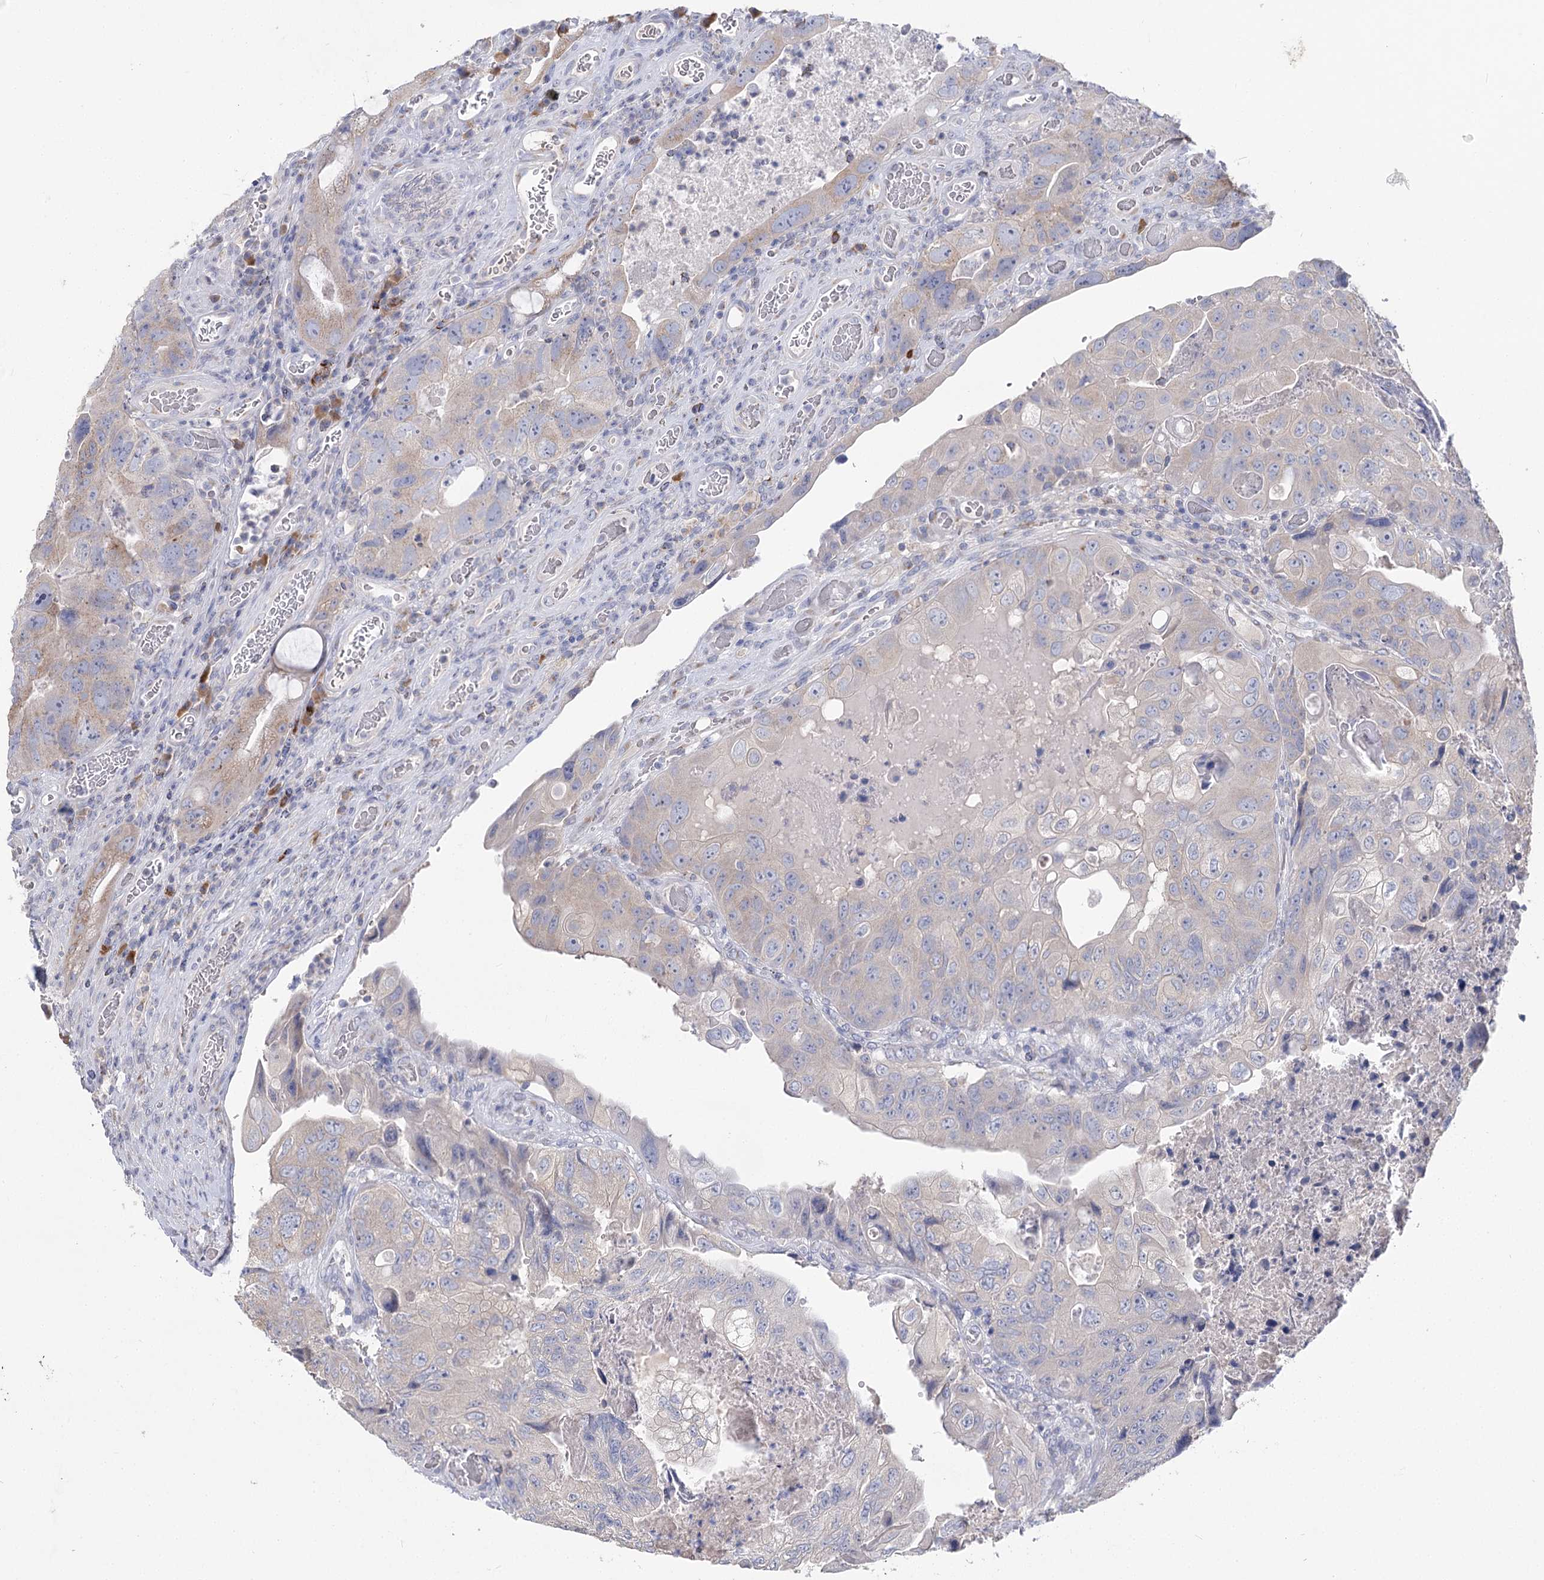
{"staining": {"intensity": "negative", "quantity": "none", "location": "none"}, "tissue": "colorectal cancer", "cell_type": "Tumor cells", "image_type": "cancer", "snomed": [{"axis": "morphology", "description": "Adenocarcinoma, NOS"}, {"axis": "topography", "description": "Rectum"}], "caption": "DAB immunohistochemical staining of colorectal adenocarcinoma exhibits no significant expression in tumor cells.", "gene": "IL1RAP", "patient": {"sex": "male", "age": 63}}